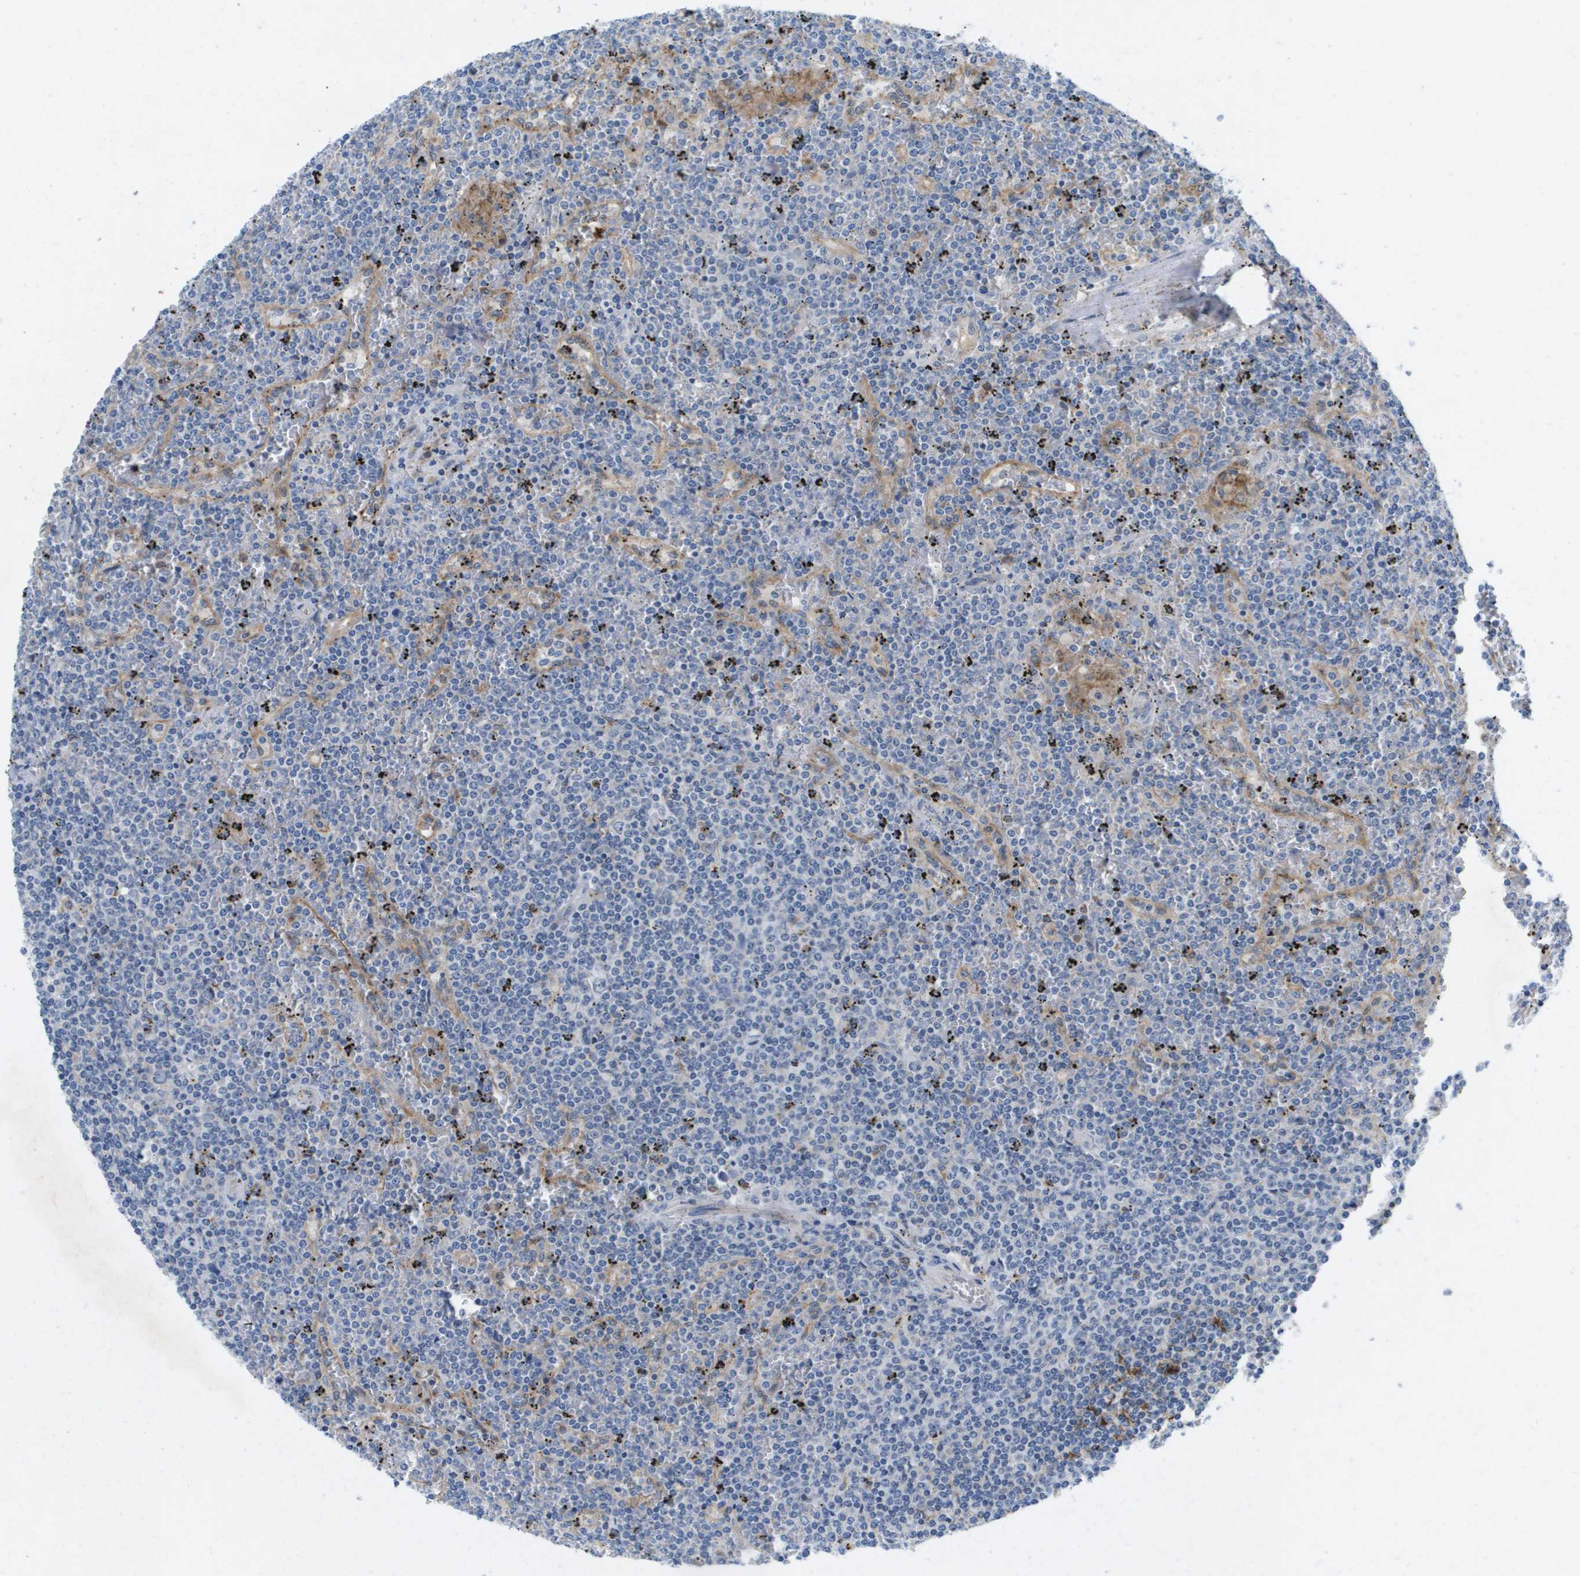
{"staining": {"intensity": "negative", "quantity": "none", "location": "none"}, "tissue": "lymphoma", "cell_type": "Tumor cells", "image_type": "cancer", "snomed": [{"axis": "morphology", "description": "Malignant lymphoma, non-Hodgkin's type, Low grade"}, {"axis": "topography", "description": "Spleen"}], "caption": "IHC image of neoplastic tissue: malignant lymphoma, non-Hodgkin's type (low-grade) stained with DAB shows no significant protein staining in tumor cells.", "gene": "LIPG", "patient": {"sex": "female", "age": 19}}